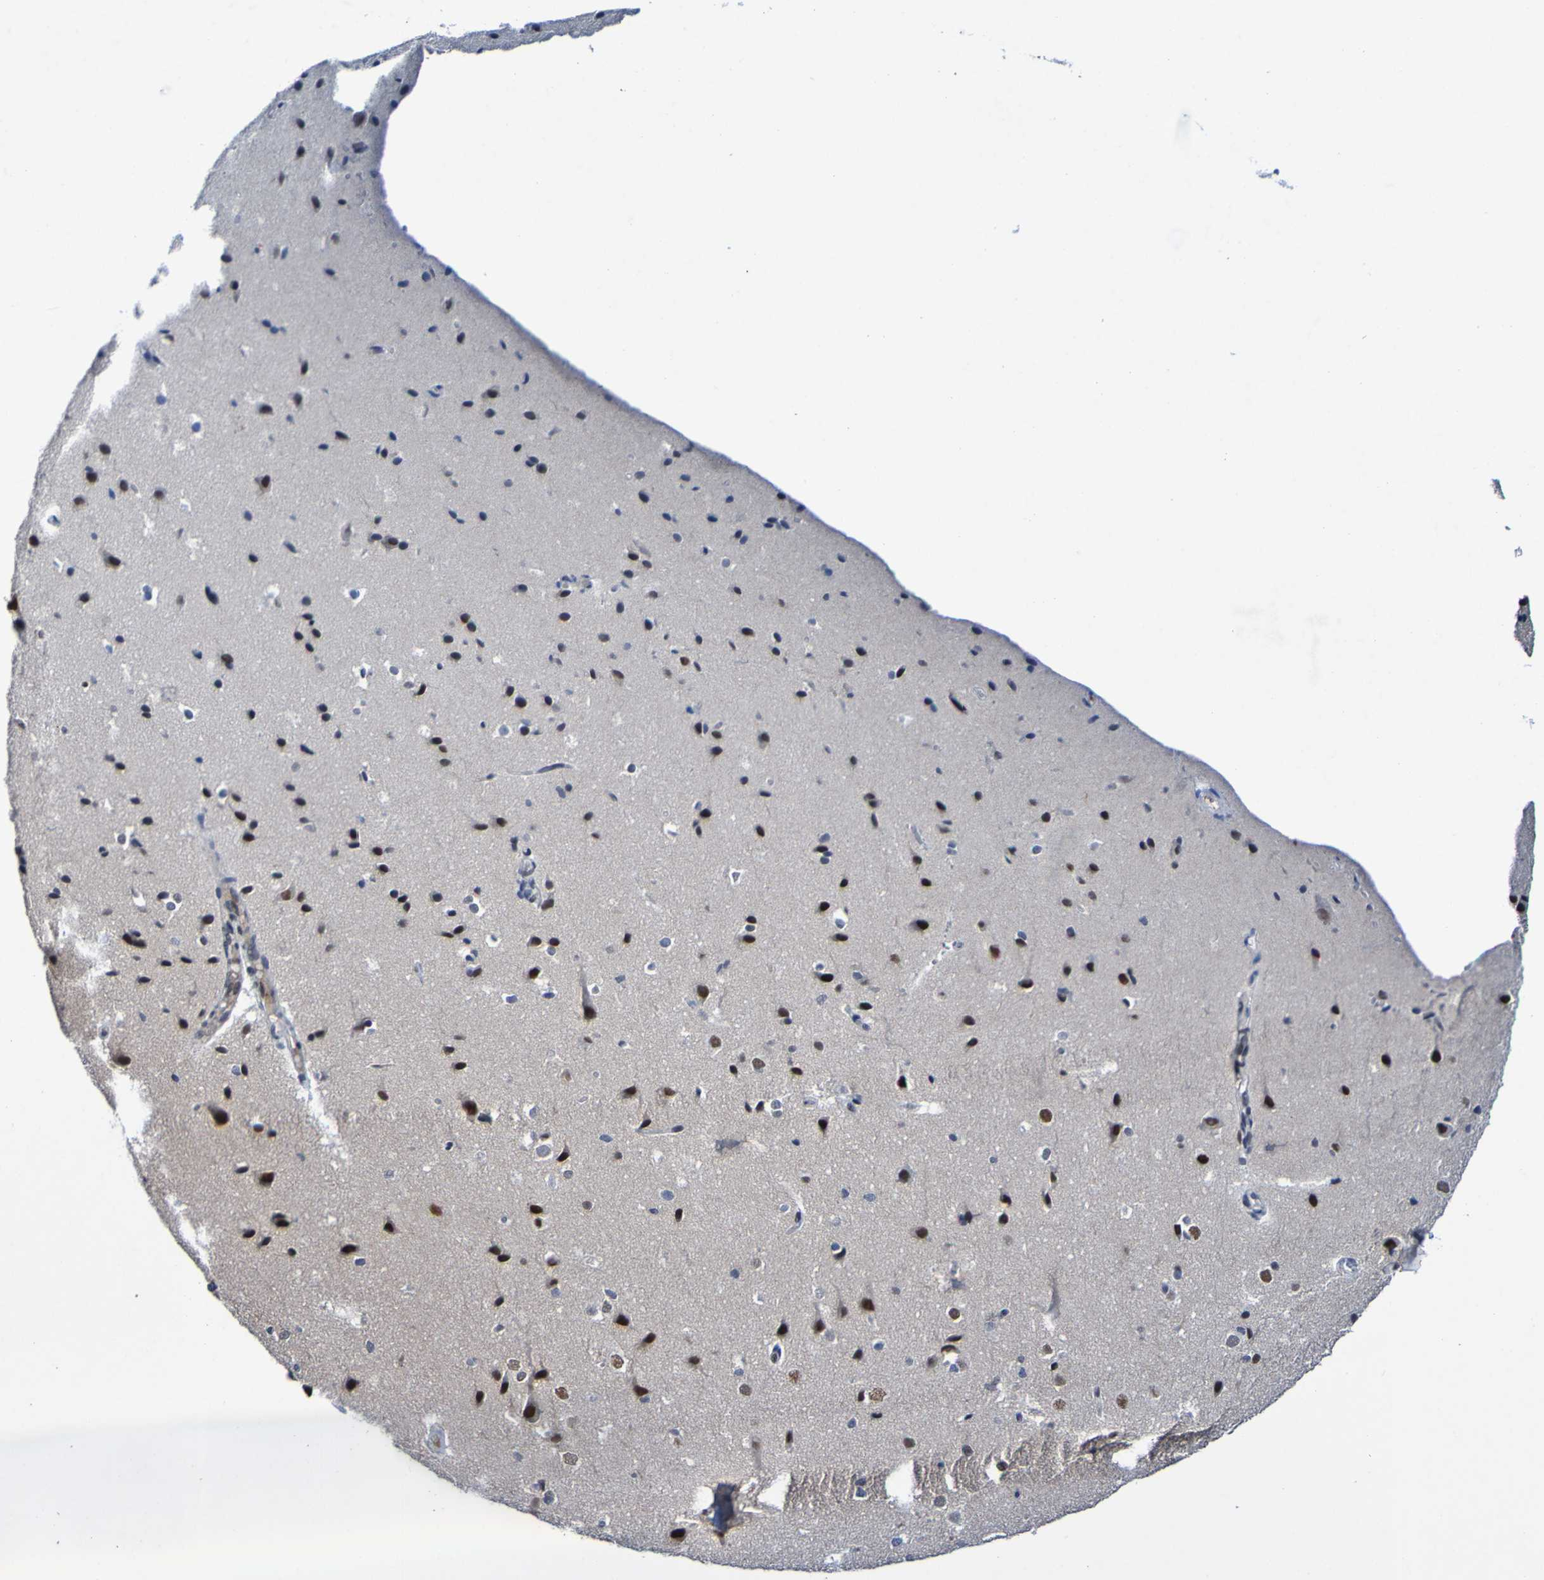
{"staining": {"intensity": "negative", "quantity": "none", "location": "none"}, "tissue": "cerebral cortex", "cell_type": "Endothelial cells", "image_type": "normal", "snomed": [{"axis": "morphology", "description": "Normal tissue, NOS"}, {"axis": "morphology", "description": "Developmental malformation"}, {"axis": "topography", "description": "Cerebral cortex"}], "caption": "Immunohistochemical staining of unremarkable human cerebral cortex exhibits no significant positivity in endothelial cells. (DAB (3,3'-diaminobenzidine) immunohistochemistry (IHC) visualized using brightfield microscopy, high magnification).", "gene": "PCGF1", "patient": {"sex": "female", "age": 30}}